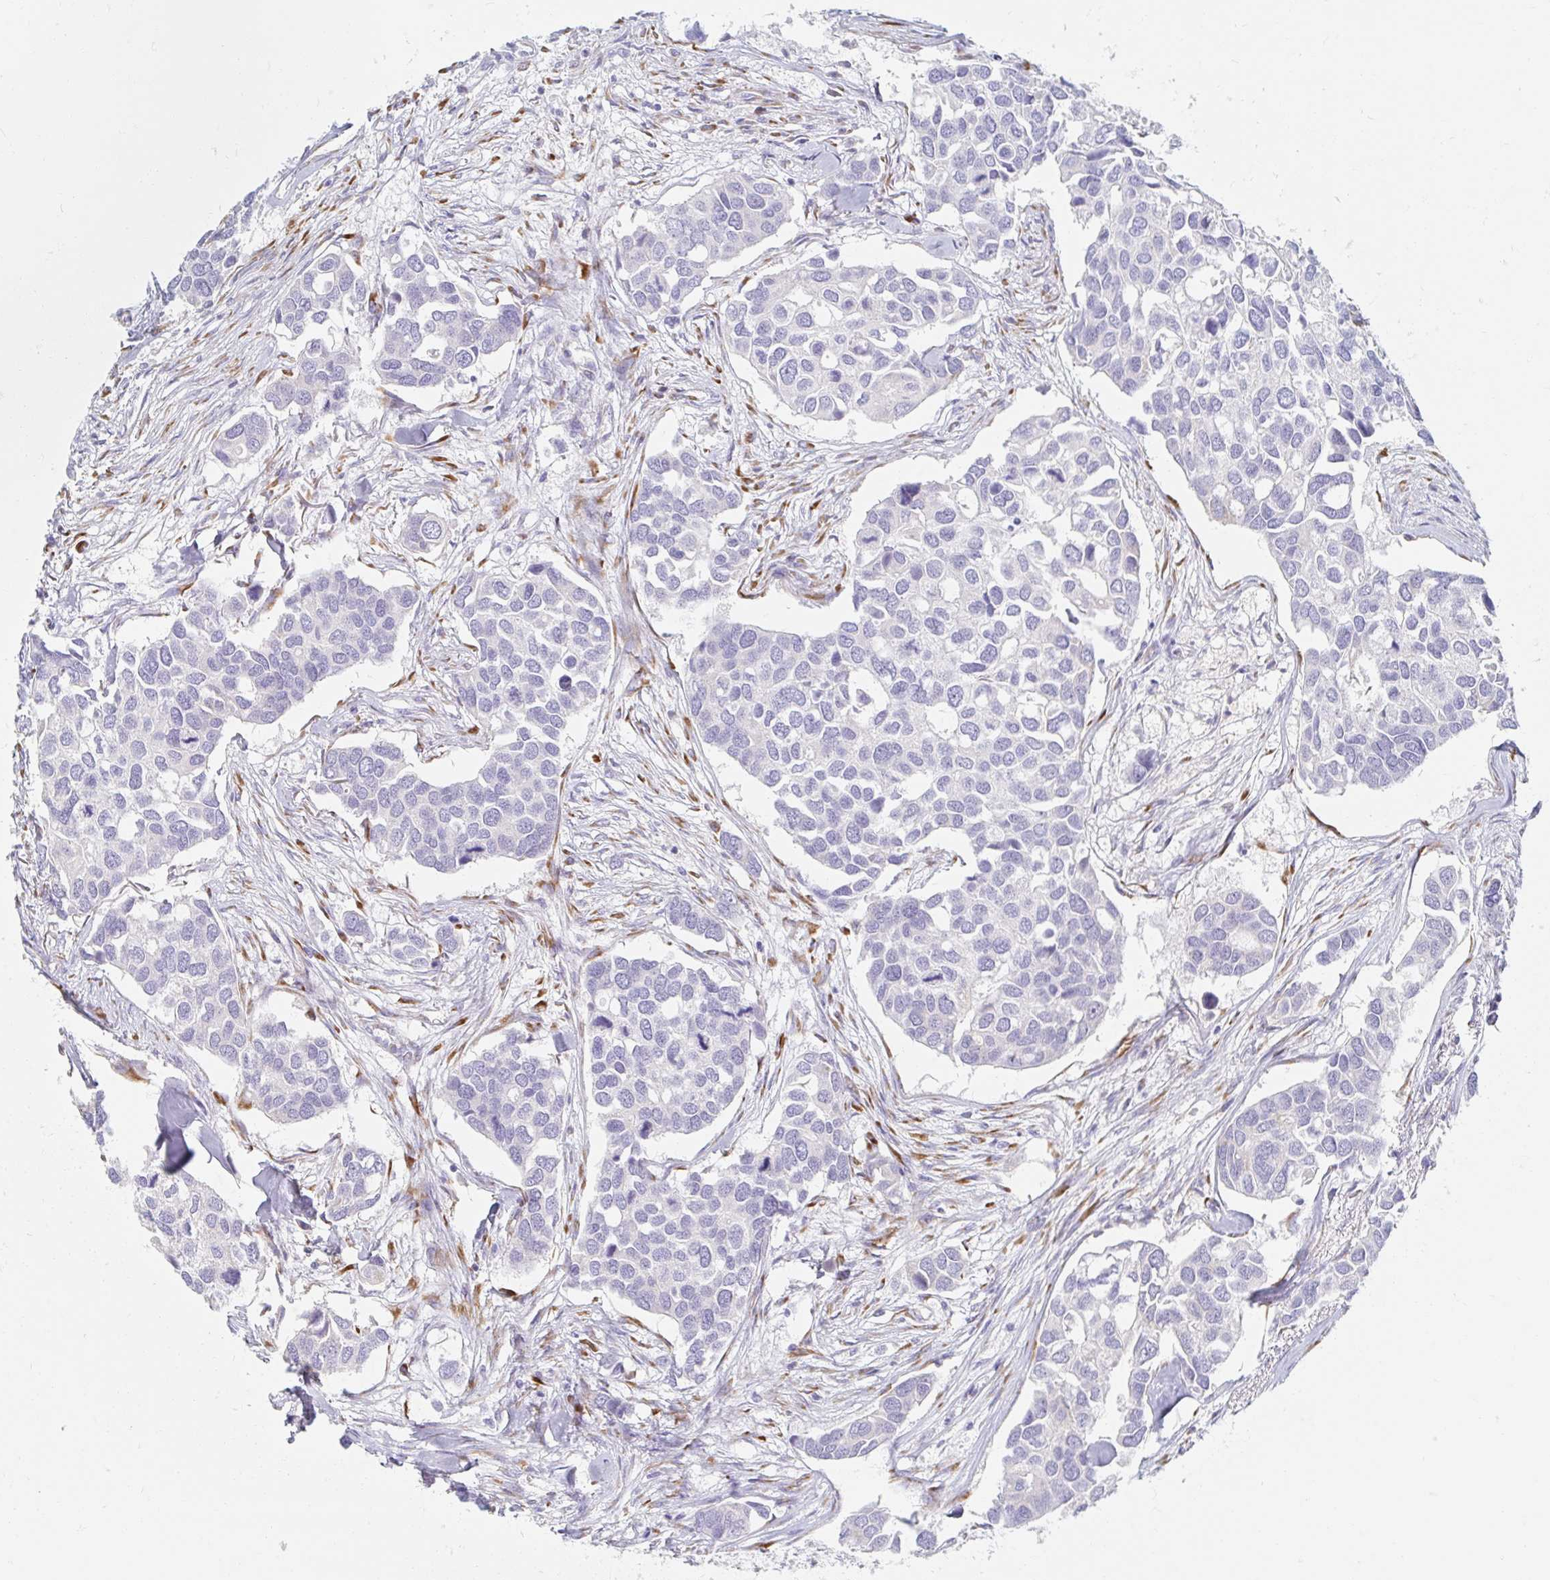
{"staining": {"intensity": "negative", "quantity": "none", "location": "none"}, "tissue": "breast cancer", "cell_type": "Tumor cells", "image_type": "cancer", "snomed": [{"axis": "morphology", "description": "Duct carcinoma"}, {"axis": "topography", "description": "Breast"}], "caption": "IHC histopathology image of intraductal carcinoma (breast) stained for a protein (brown), which shows no positivity in tumor cells.", "gene": "MYLK2", "patient": {"sex": "female", "age": 83}}